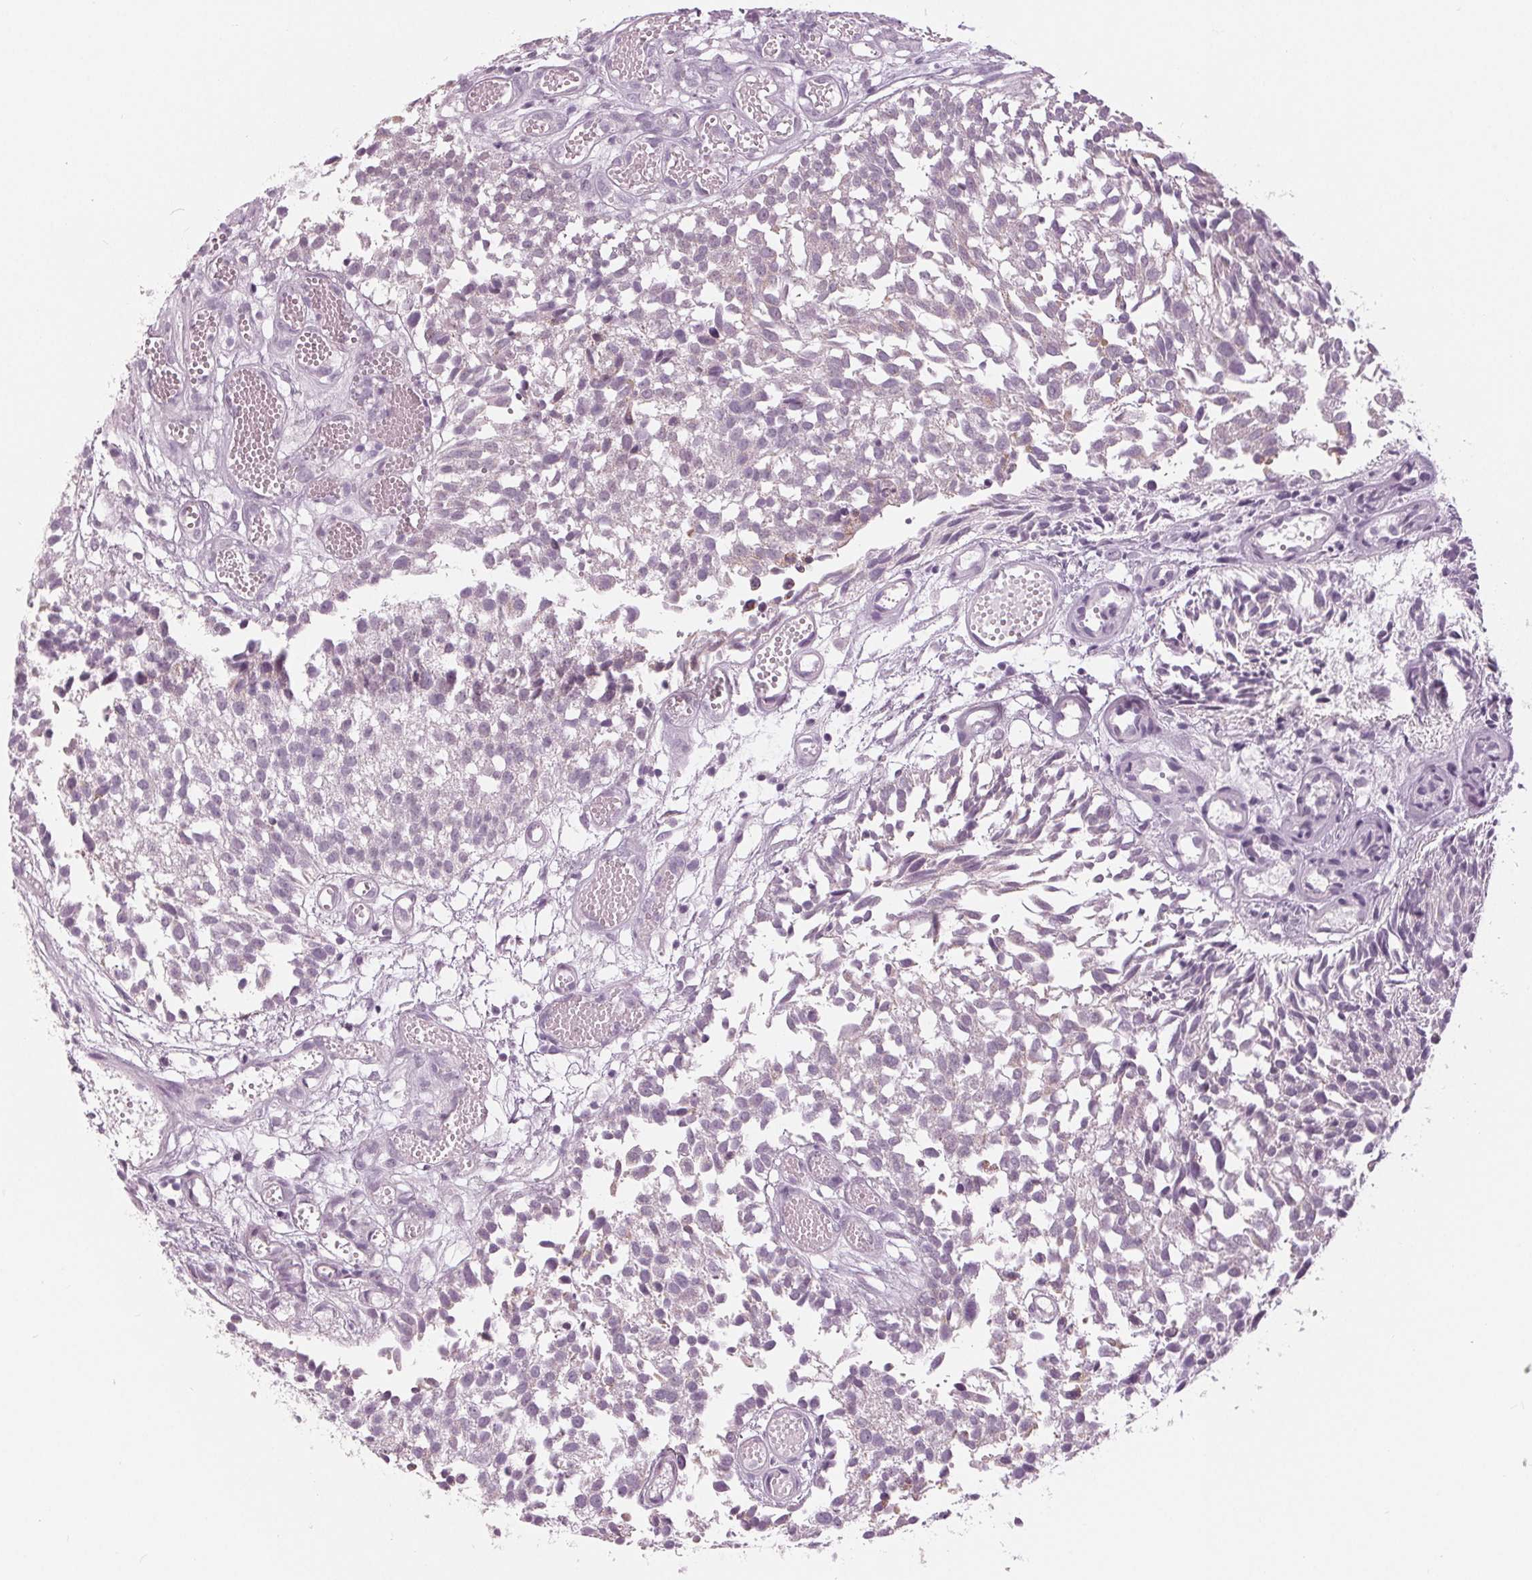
{"staining": {"intensity": "negative", "quantity": "none", "location": "none"}, "tissue": "urothelial cancer", "cell_type": "Tumor cells", "image_type": "cancer", "snomed": [{"axis": "morphology", "description": "Urothelial carcinoma, Low grade"}, {"axis": "topography", "description": "Urinary bladder"}], "caption": "The histopathology image reveals no staining of tumor cells in urothelial carcinoma (low-grade). The staining is performed using DAB (3,3'-diaminobenzidine) brown chromogen with nuclei counter-stained in using hematoxylin.", "gene": "SAMD4A", "patient": {"sex": "male", "age": 70}}